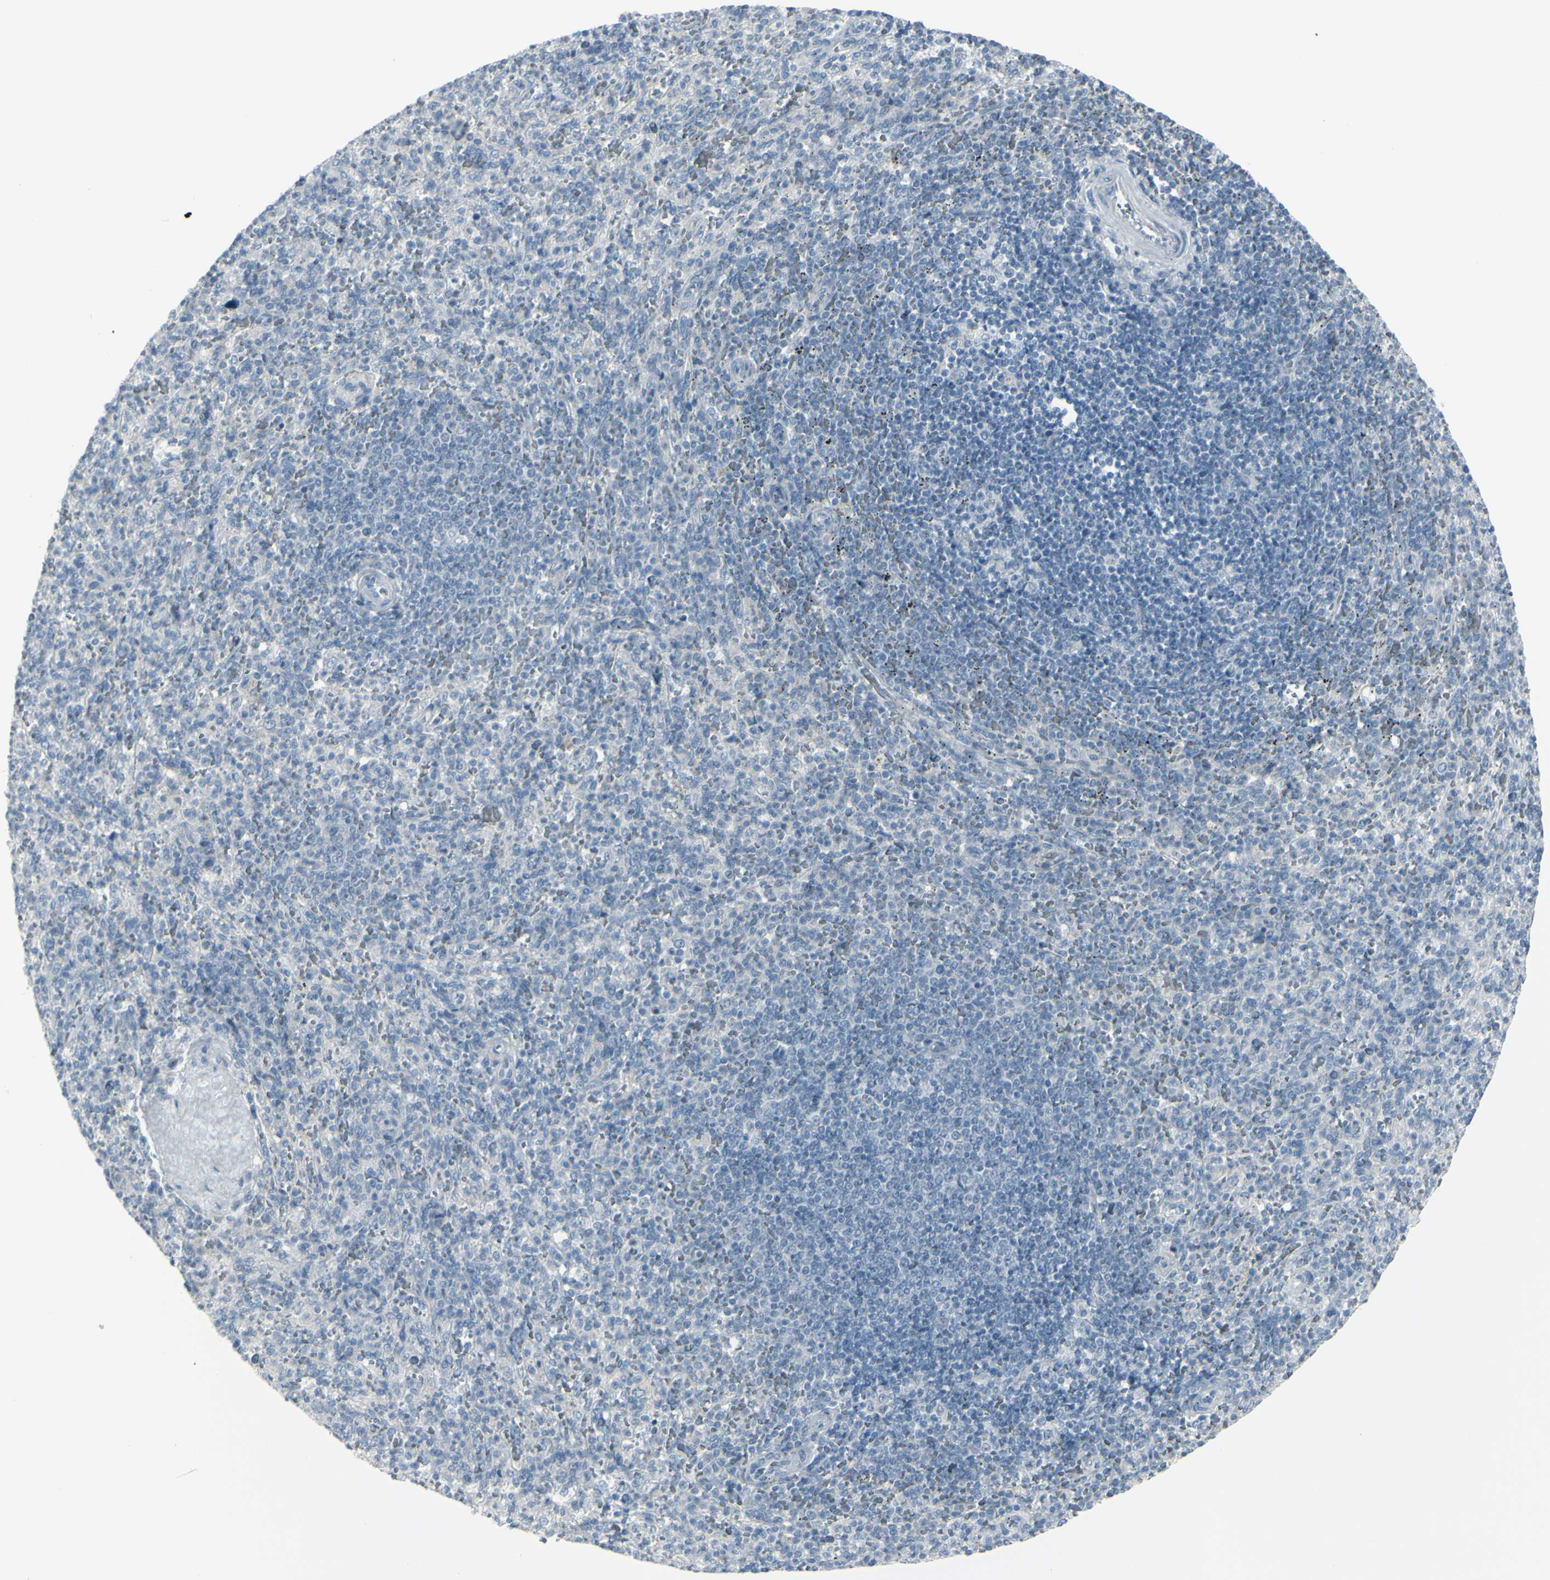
{"staining": {"intensity": "negative", "quantity": "none", "location": "none"}, "tissue": "spleen", "cell_type": "Cells in red pulp", "image_type": "normal", "snomed": [{"axis": "morphology", "description": "Normal tissue, NOS"}, {"axis": "topography", "description": "Spleen"}], "caption": "Immunohistochemistry of unremarkable human spleen shows no staining in cells in red pulp. (Stains: DAB immunohistochemistry (IHC) with hematoxylin counter stain, Microscopy: brightfield microscopy at high magnification).", "gene": "RAB3A", "patient": {"sex": "male", "age": 36}}